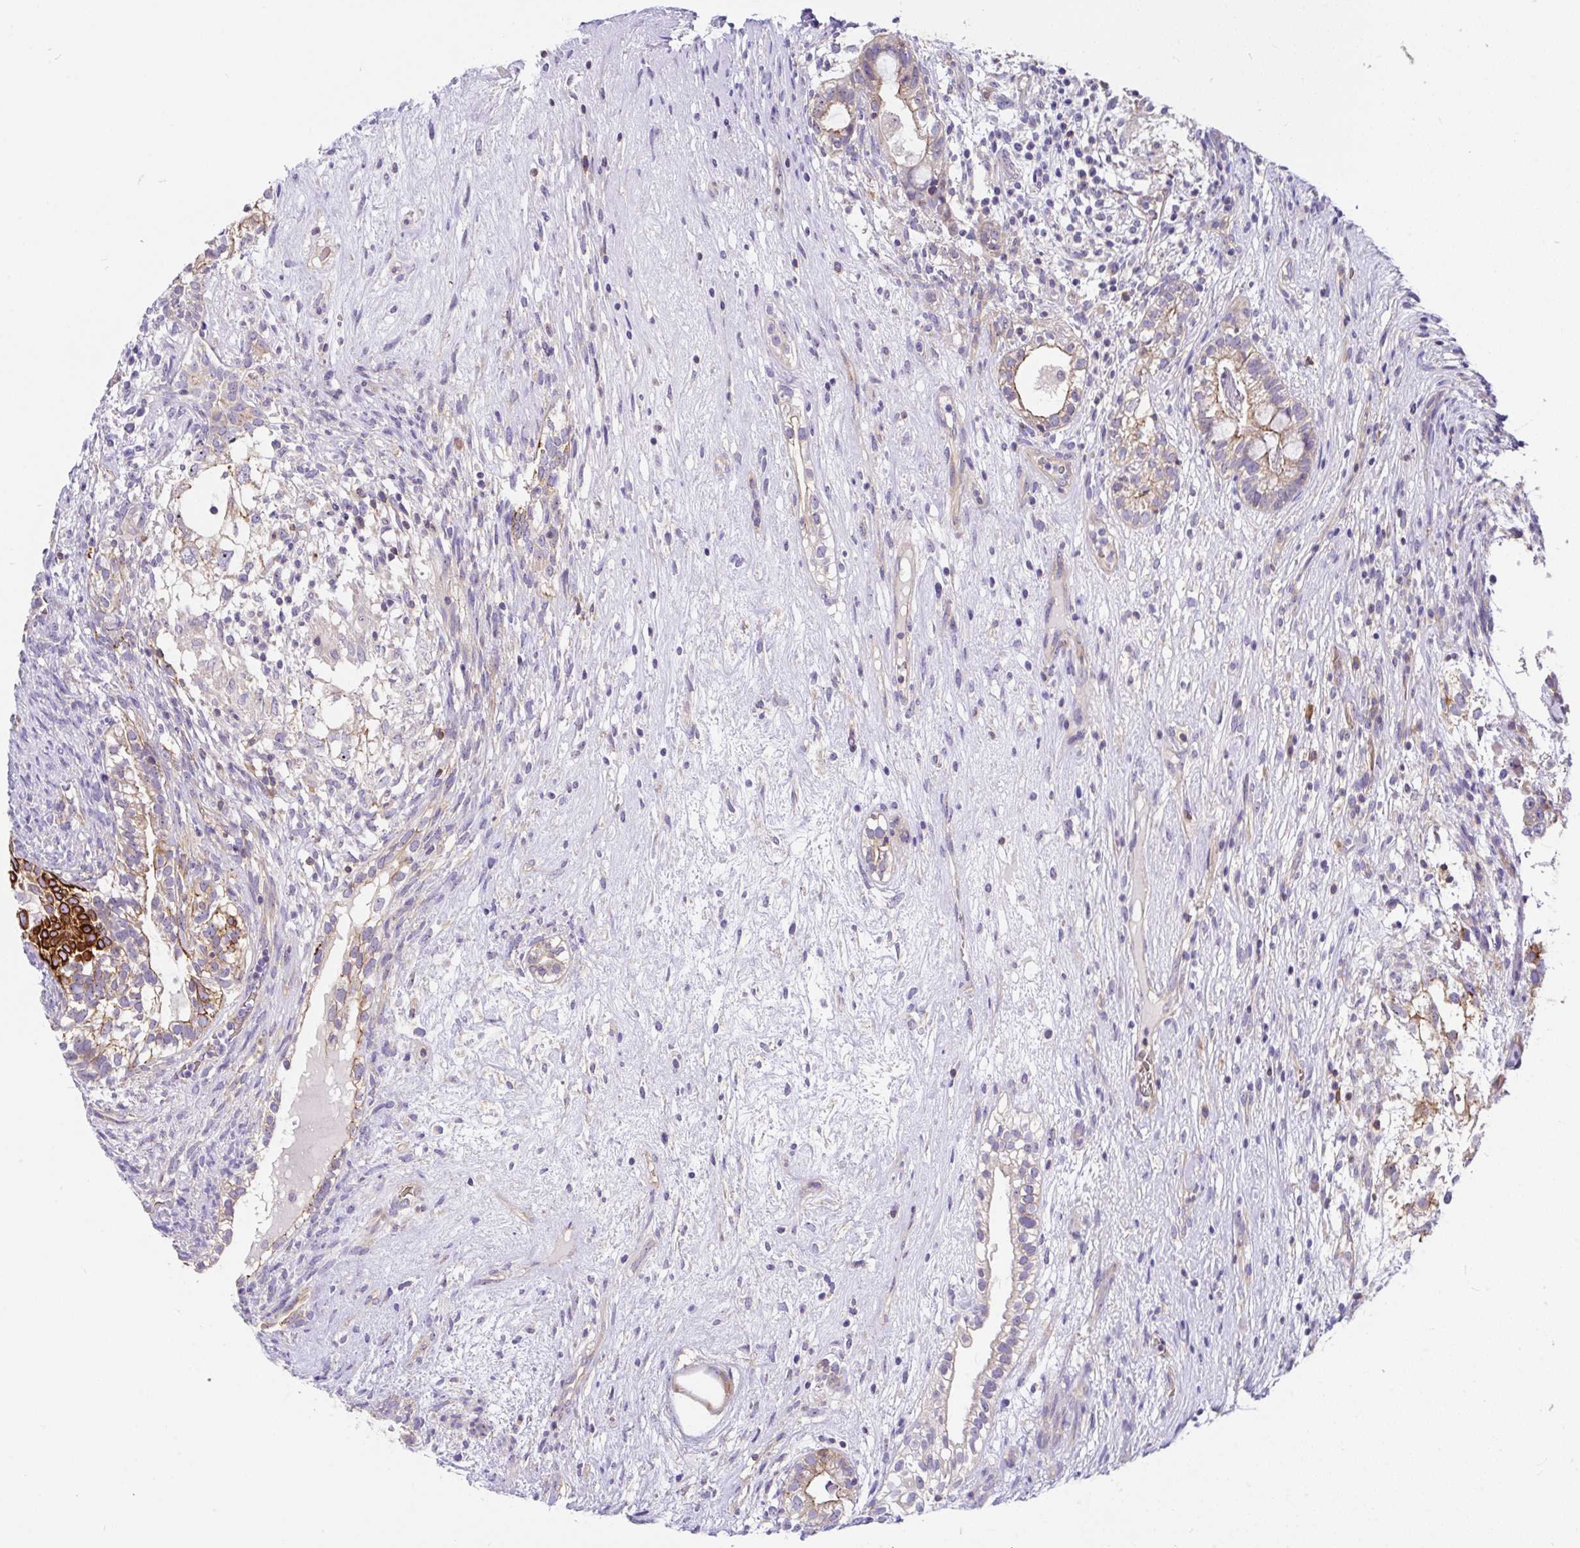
{"staining": {"intensity": "strong", "quantity": "<25%", "location": "cytoplasmic/membranous"}, "tissue": "testis cancer", "cell_type": "Tumor cells", "image_type": "cancer", "snomed": [{"axis": "morphology", "description": "Seminoma, NOS"}, {"axis": "morphology", "description": "Carcinoma, Embryonal, NOS"}, {"axis": "topography", "description": "Testis"}], "caption": "A brown stain highlights strong cytoplasmic/membranous expression of a protein in testis cancer tumor cells.", "gene": "LRRC26", "patient": {"sex": "male", "age": 41}}